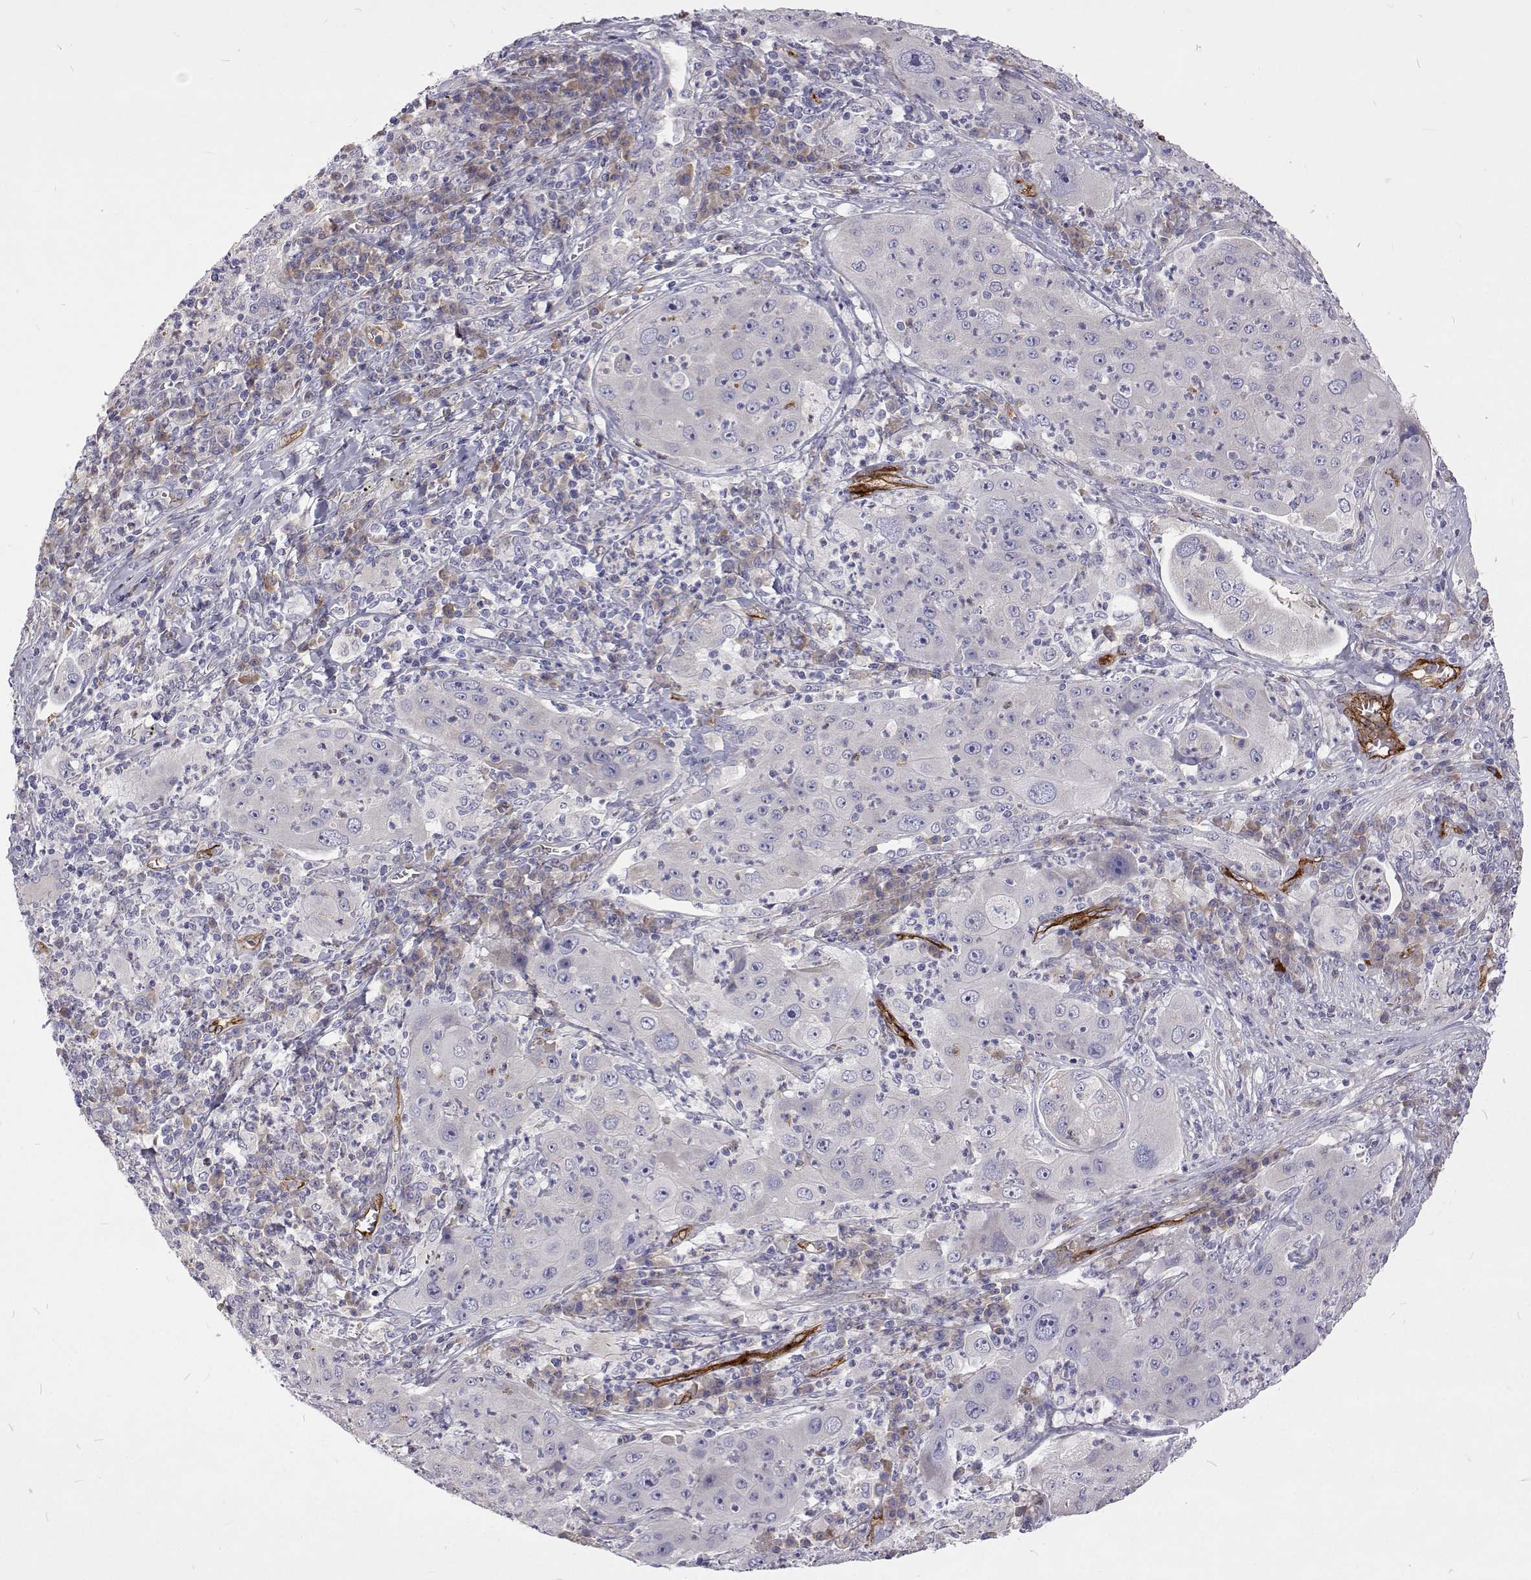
{"staining": {"intensity": "negative", "quantity": "none", "location": "none"}, "tissue": "lung cancer", "cell_type": "Tumor cells", "image_type": "cancer", "snomed": [{"axis": "morphology", "description": "Squamous cell carcinoma, NOS"}, {"axis": "topography", "description": "Lung"}], "caption": "High power microscopy image of an IHC photomicrograph of squamous cell carcinoma (lung), revealing no significant expression in tumor cells. (Stains: DAB (3,3'-diaminobenzidine) IHC with hematoxylin counter stain, Microscopy: brightfield microscopy at high magnification).", "gene": "NPR3", "patient": {"sex": "female", "age": 59}}